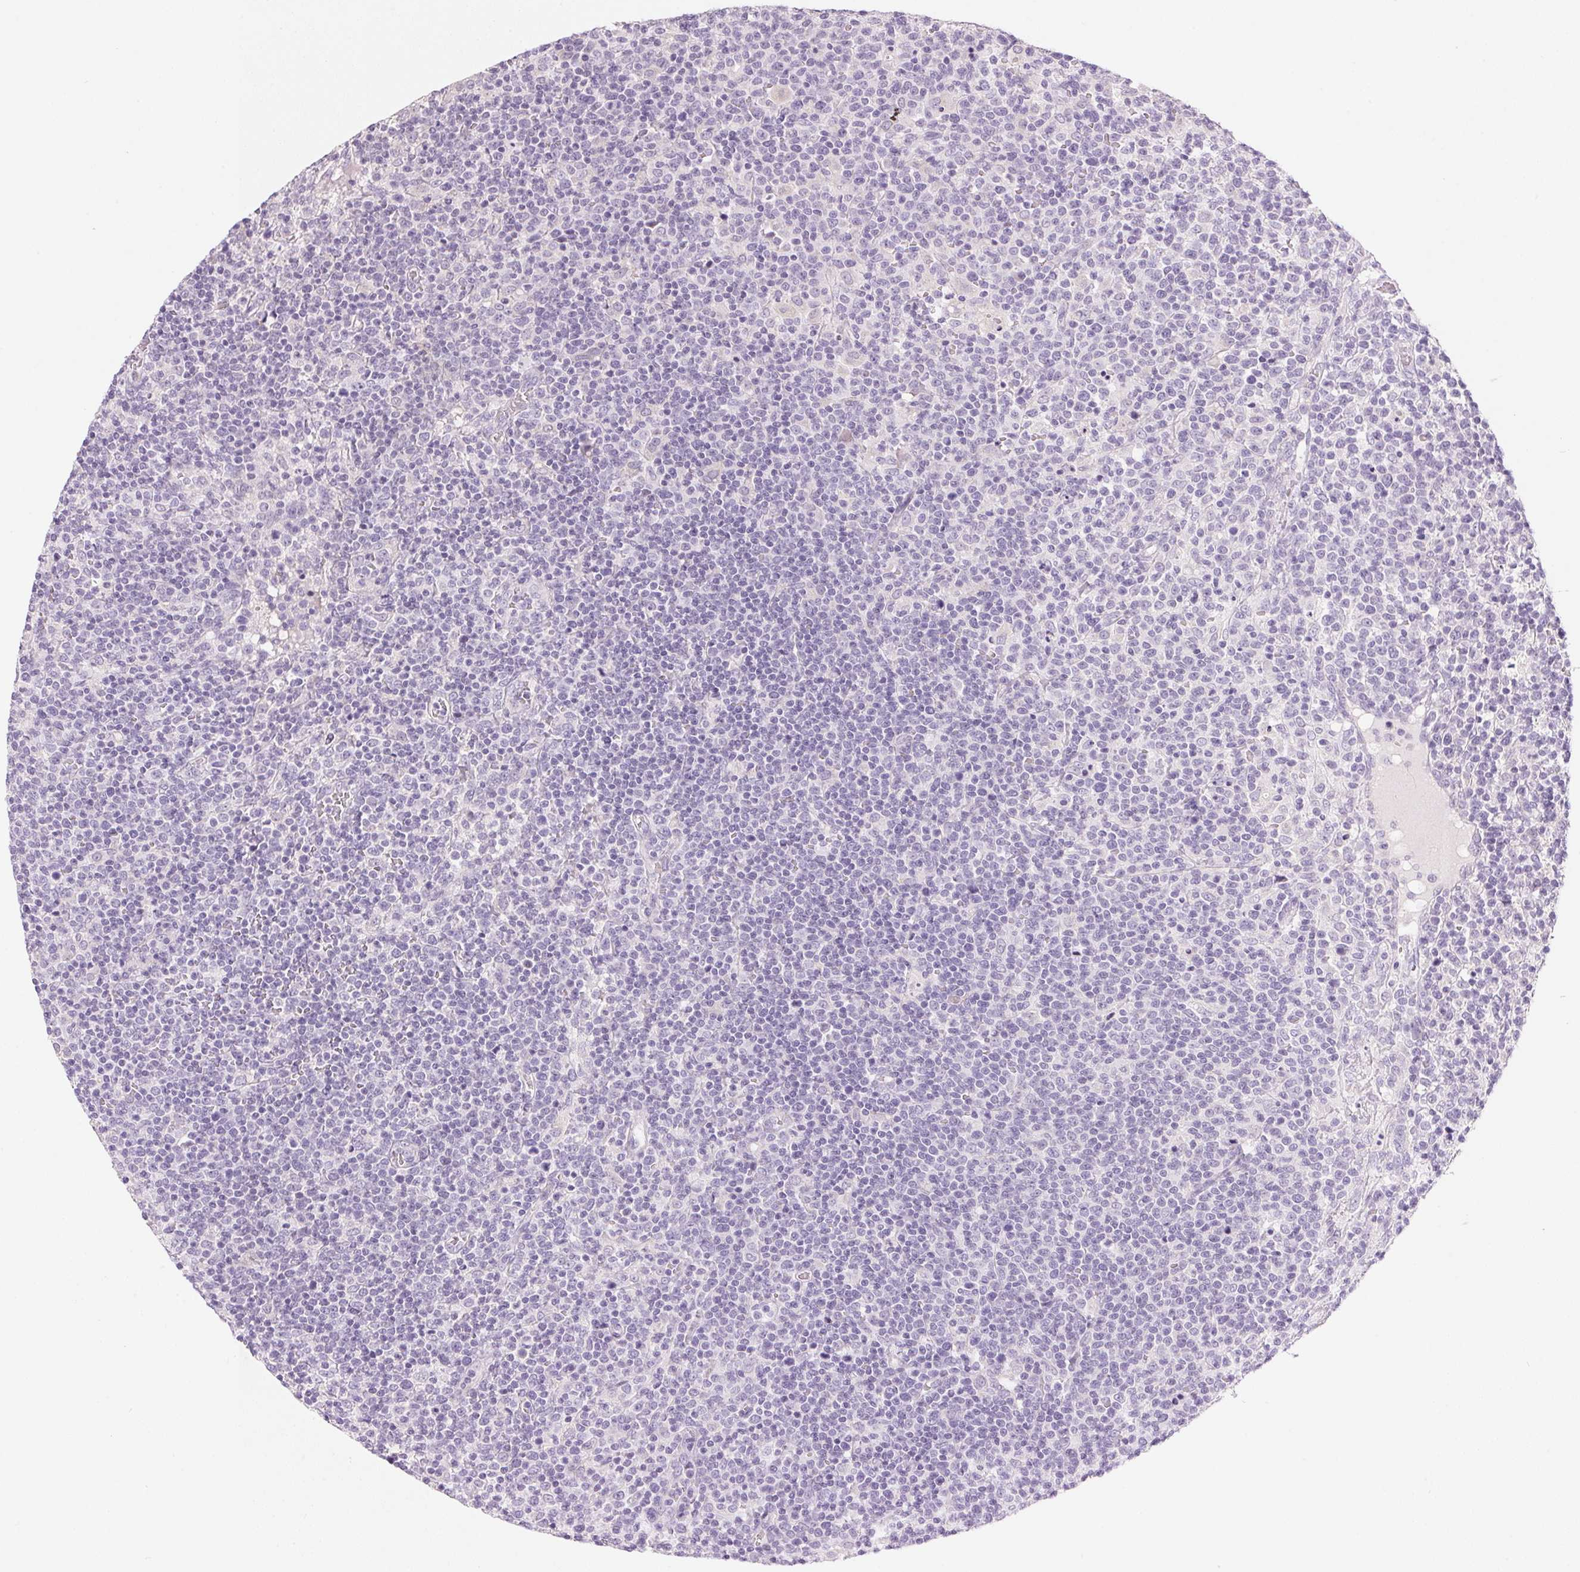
{"staining": {"intensity": "negative", "quantity": "none", "location": "none"}, "tissue": "lymphoma", "cell_type": "Tumor cells", "image_type": "cancer", "snomed": [{"axis": "morphology", "description": "Malignant lymphoma, non-Hodgkin's type, High grade"}, {"axis": "topography", "description": "Lymph node"}], "caption": "IHC histopathology image of neoplastic tissue: malignant lymphoma, non-Hodgkin's type (high-grade) stained with DAB (3,3'-diaminobenzidine) shows no significant protein staining in tumor cells.", "gene": "HSD17B2", "patient": {"sex": "male", "age": 61}}